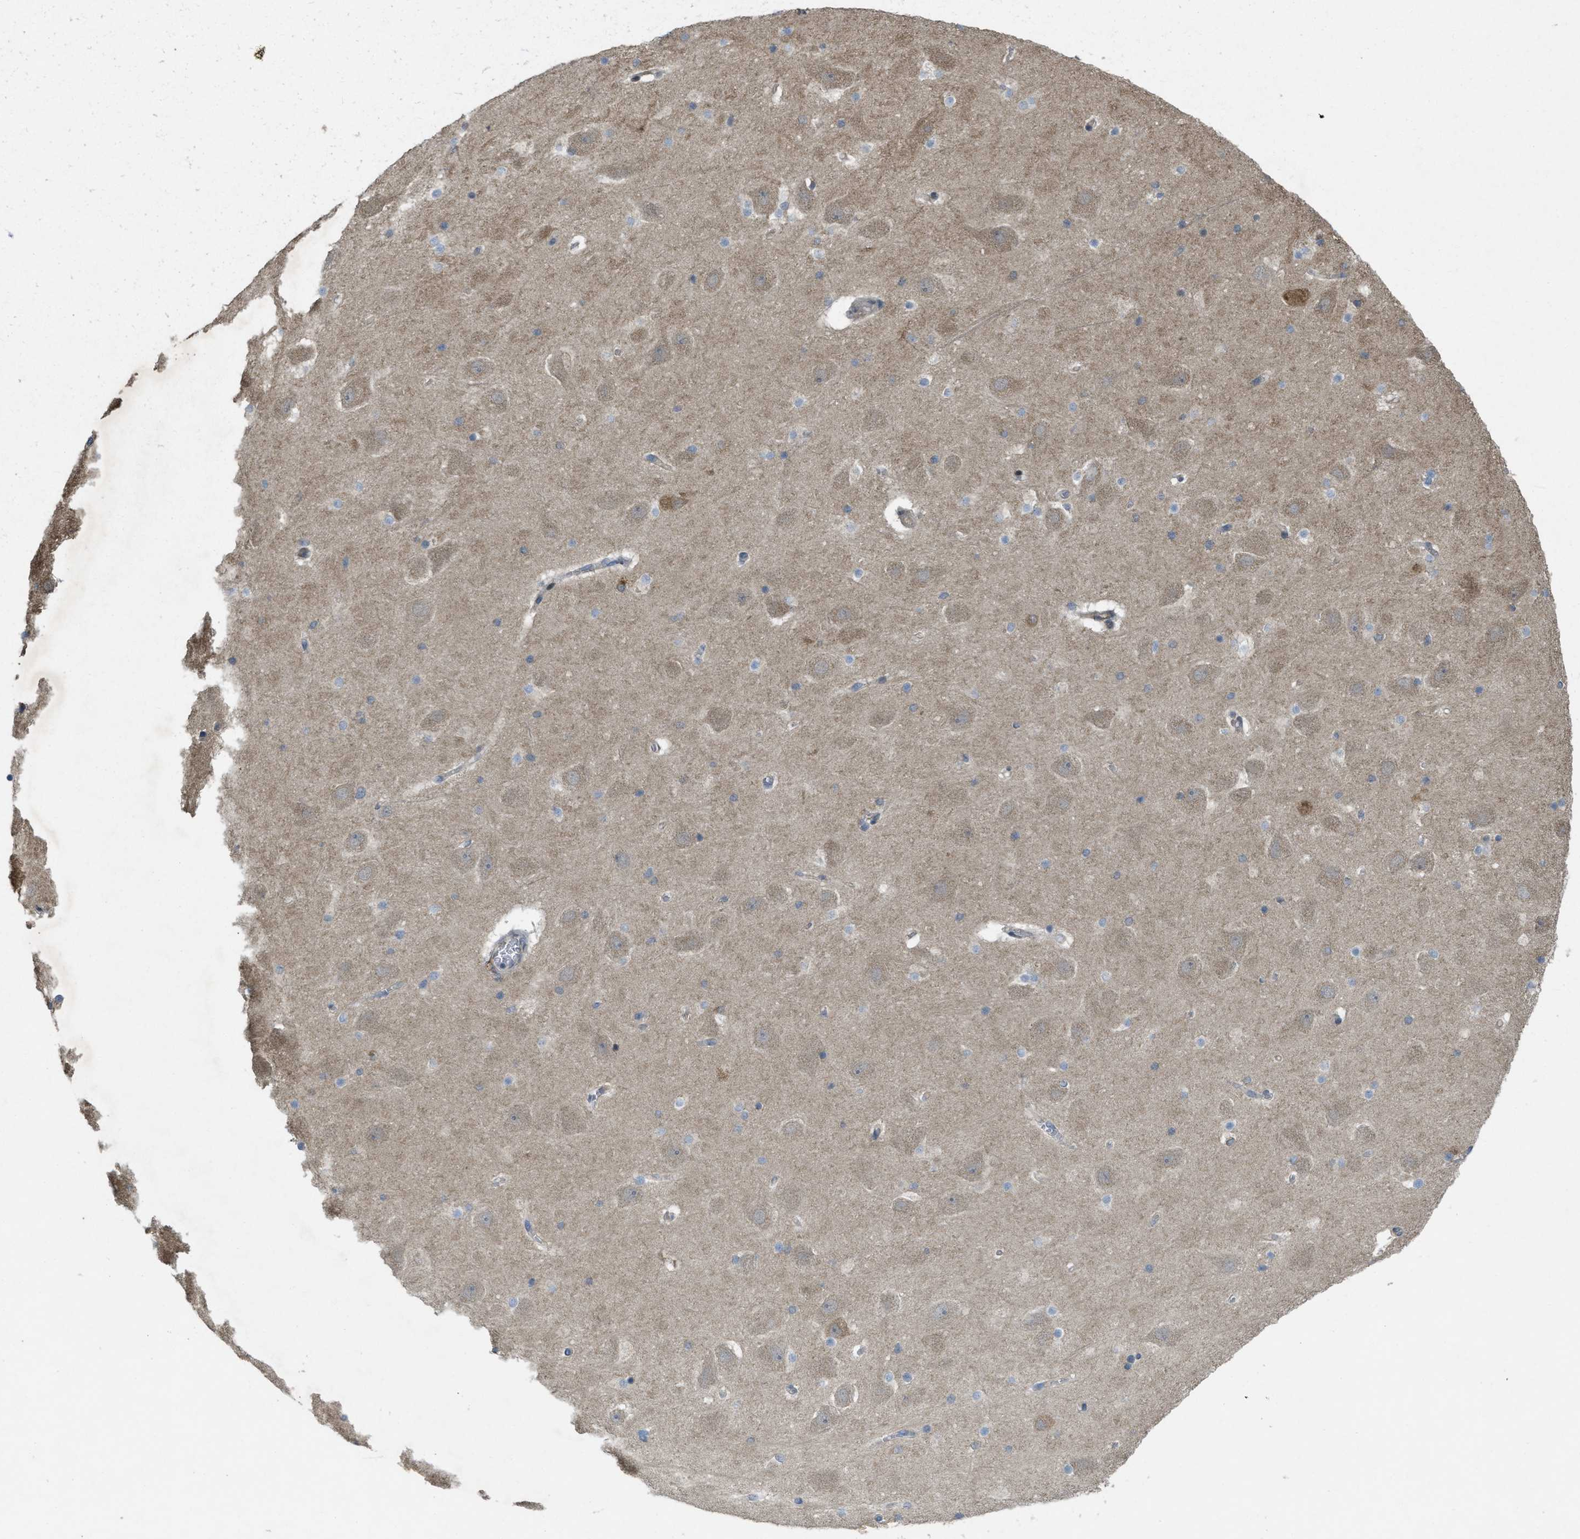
{"staining": {"intensity": "moderate", "quantity": "<25%", "location": "cytoplasmic/membranous"}, "tissue": "hippocampus", "cell_type": "Glial cells", "image_type": "normal", "snomed": [{"axis": "morphology", "description": "Normal tissue, NOS"}, {"axis": "topography", "description": "Hippocampus"}], "caption": "Immunohistochemical staining of normal human hippocampus demonstrates <25% levels of moderate cytoplasmic/membranous protein positivity in about <25% of glial cells.", "gene": "IFNLR1", "patient": {"sex": "male", "age": 45}}